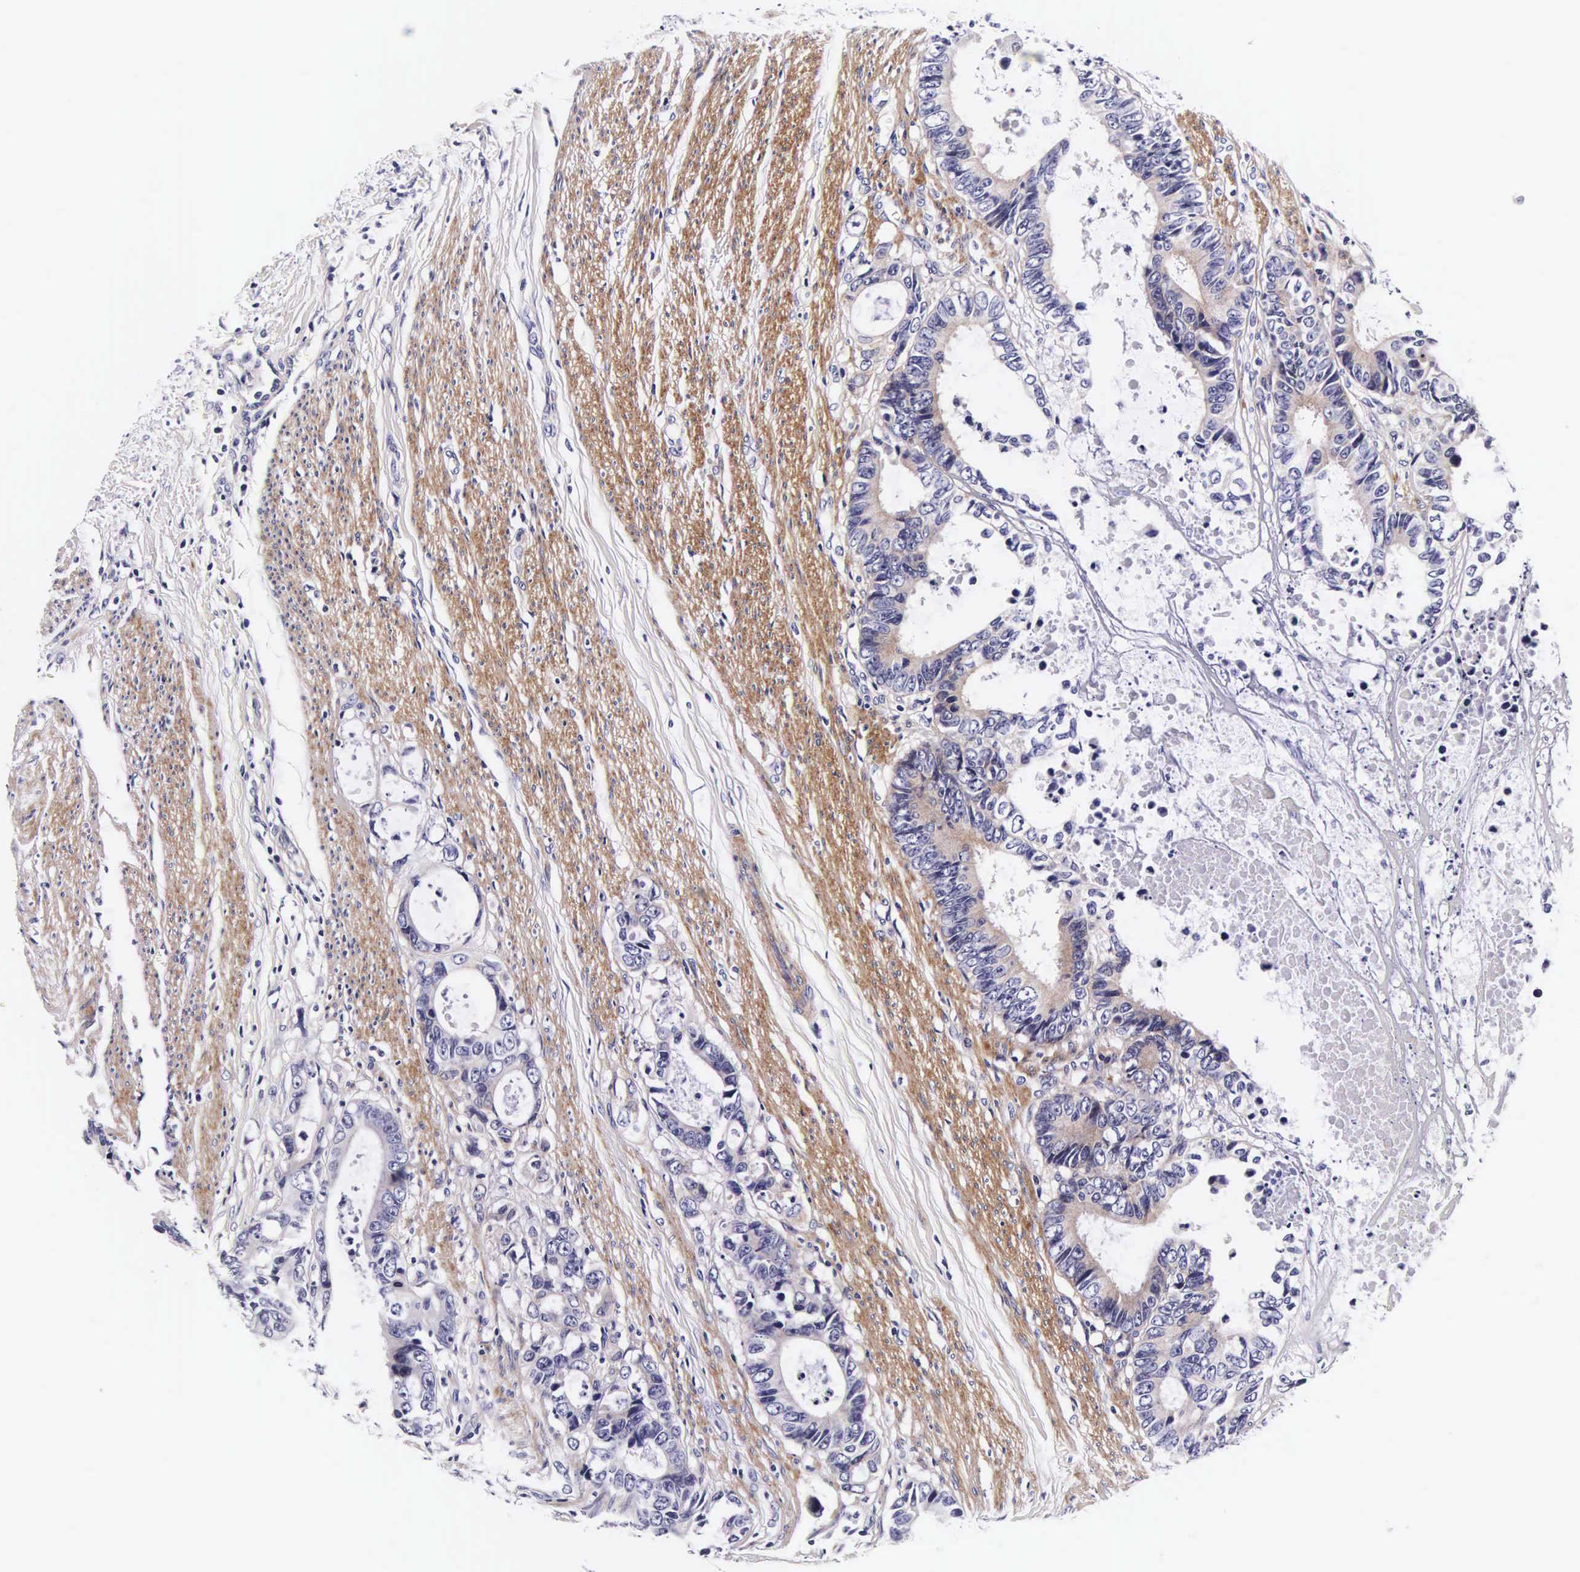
{"staining": {"intensity": "negative", "quantity": "none", "location": "none"}, "tissue": "colorectal cancer", "cell_type": "Tumor cells", "image_type": "cancer", "snomed": [{"axis": "morphology", "description": "Adenocarcinoma, NOS"}, {"axis": "topography", "description": "Rectum"}], "caption": "An image of colorectal cancer stained for a protein demonstrates no brown staining in tumor cells.", "gene": "UPRT", "patient": {"sex": "female", "age": 98}}